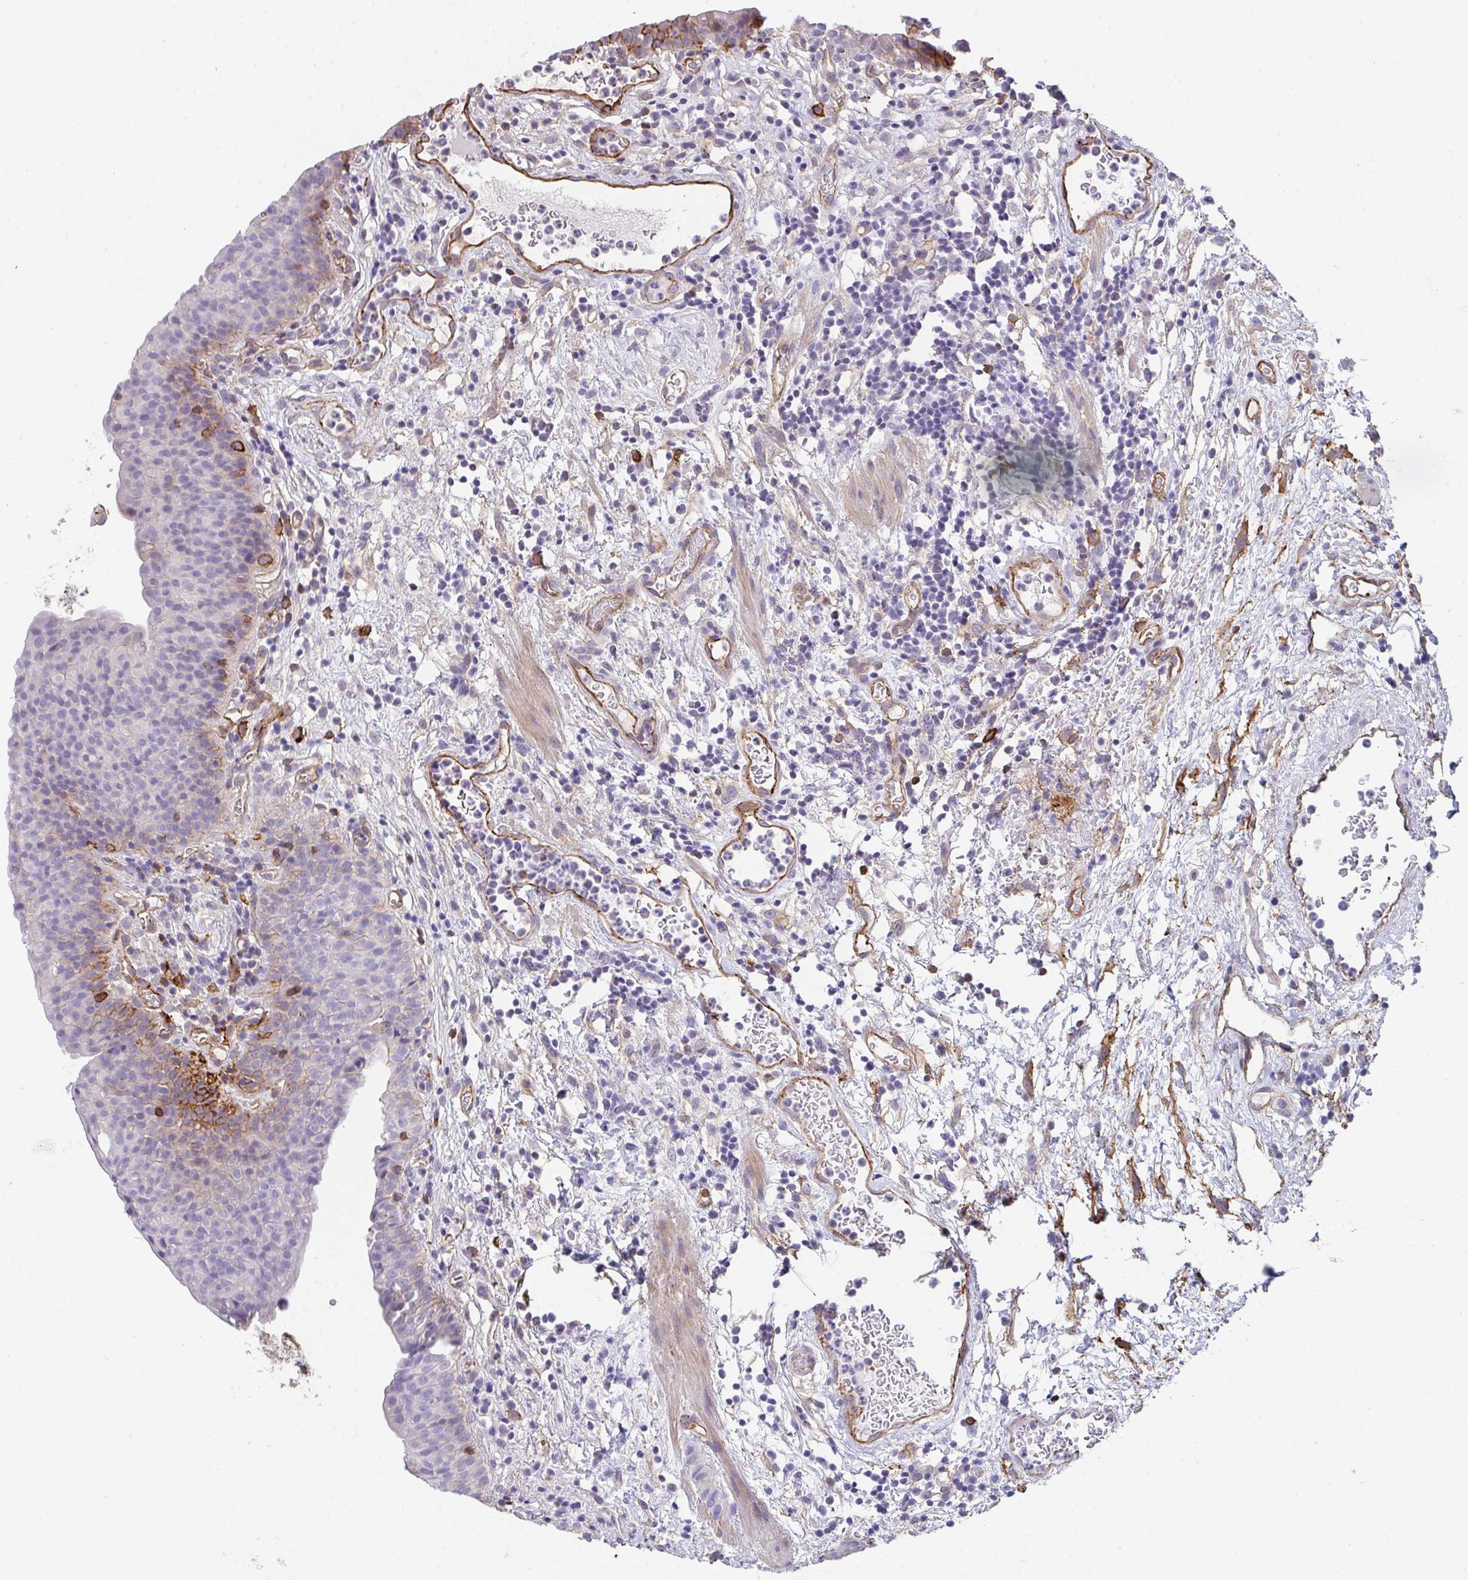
{"staining": {"intensity": "moderate", "quantity": "<25%", "location": "cytoplasmic/membranous"}, "tissue": "urinary bladder", "cell_type": "Urothelial cells", "image_type": "normal", "snomed": [{"axis": "morphology", "description": "Normal tissue, NOS"}, {"axis": "morphology", "description": "Inflammation, NOS"}, {"axis": "topography", "description": "Urinary bladder"}], "caption": "Brown immunohistochemical staining in benign human urinary bladder exhibits moderate cytoplasmic/membranous expression in approximately <25% of urothelial cells.", "gene": "DBN1", "patient": {"sex": "male", "age": 57}}